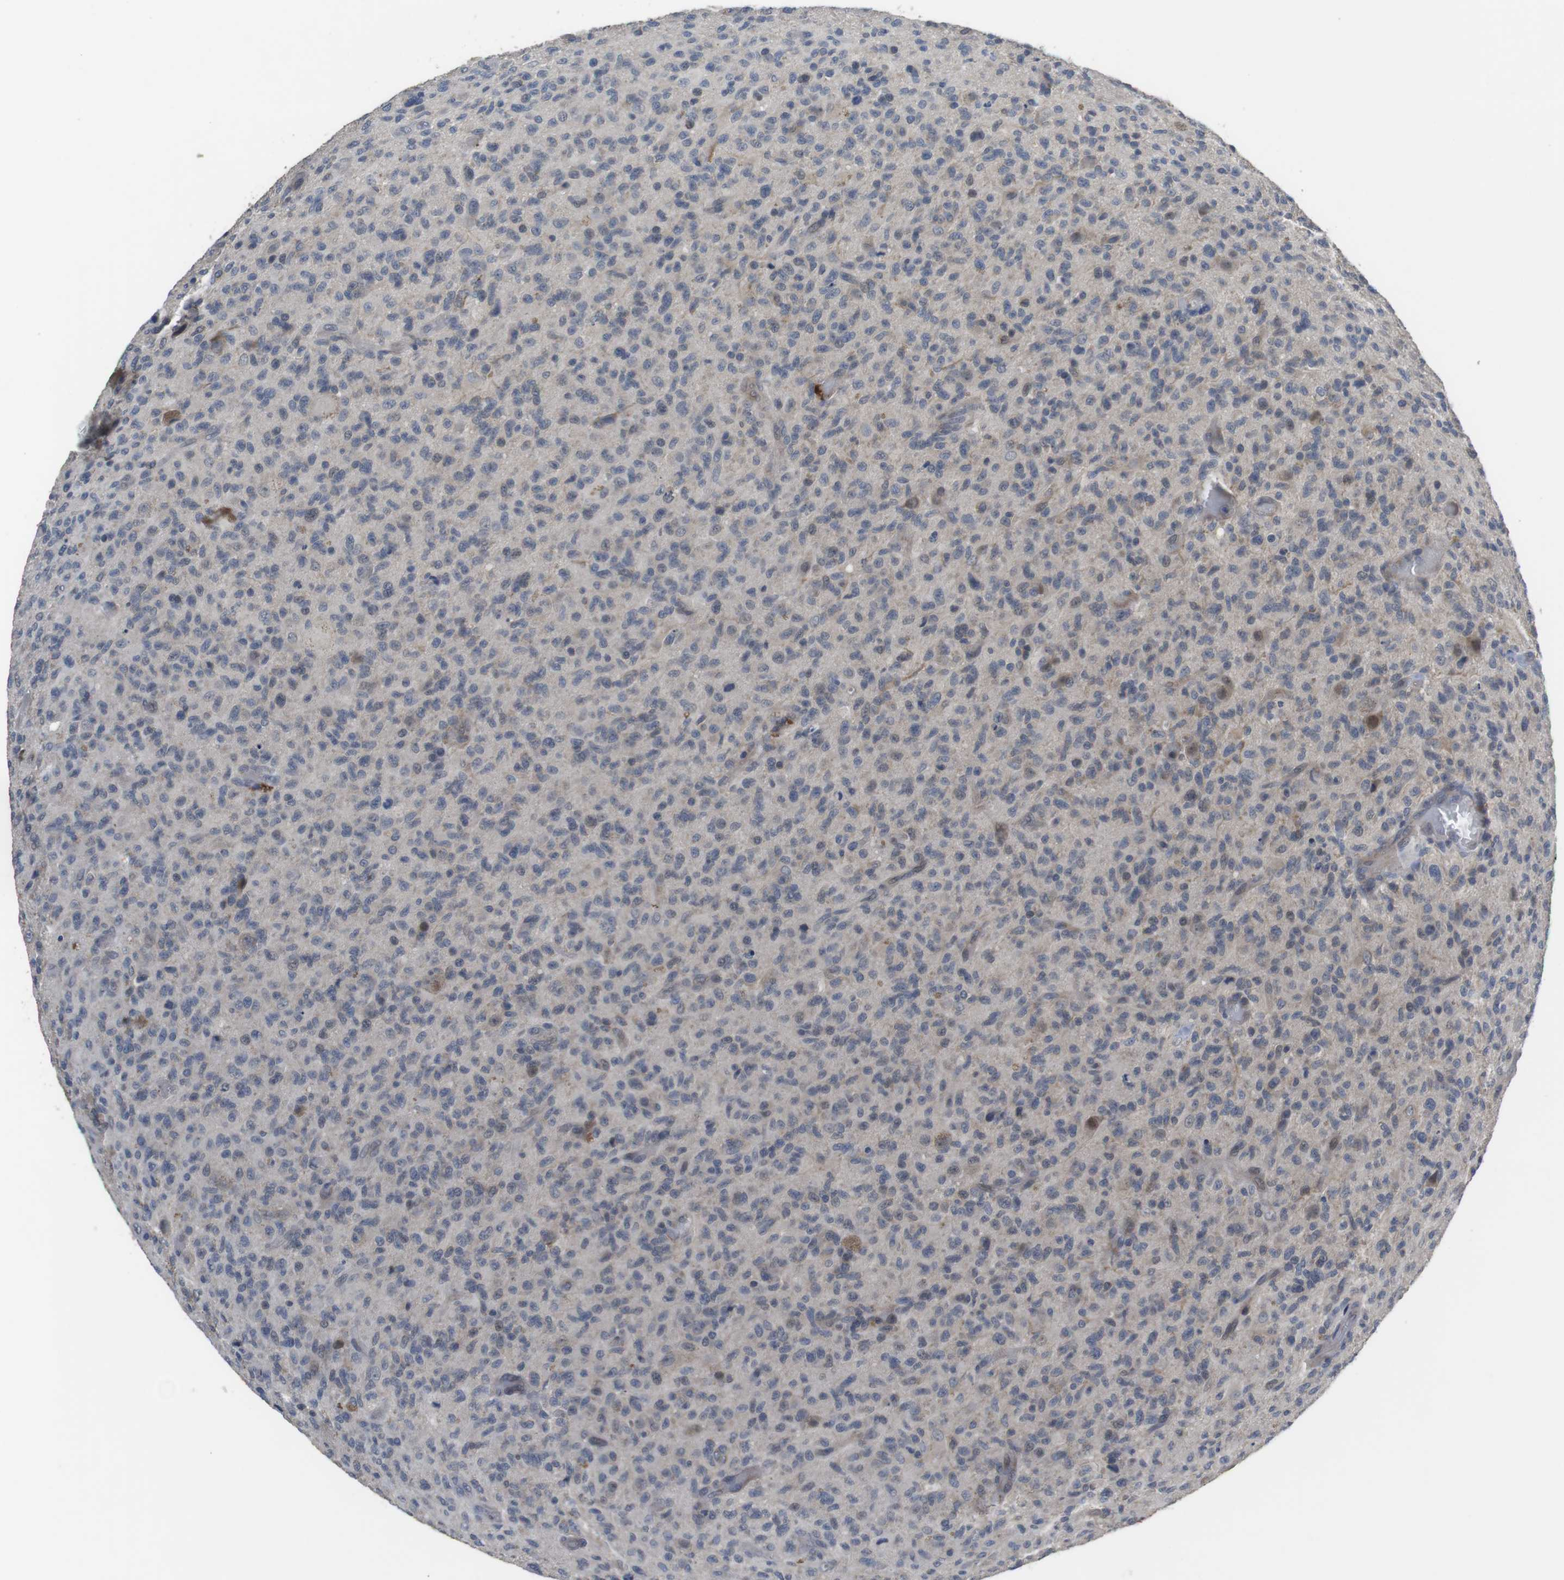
{"staining": {"intensity": "weak", "quantity": "<25%", "location": "cytoplasmic/membranous"}, "tissue": "glioma", "cell_type": "Tumor cells", "image_type": "cancer", "snomed": [{"axis": "morphology", "description": "Glioma, malignant, High grade"}, {"axis": "topography", "description": "Brain"}], "caption": "There is no significant staining in tumor cells of malignant high-grade glioma.", "gene": "ADGRL3", "patient": {"sex": "male", "age": 71}}